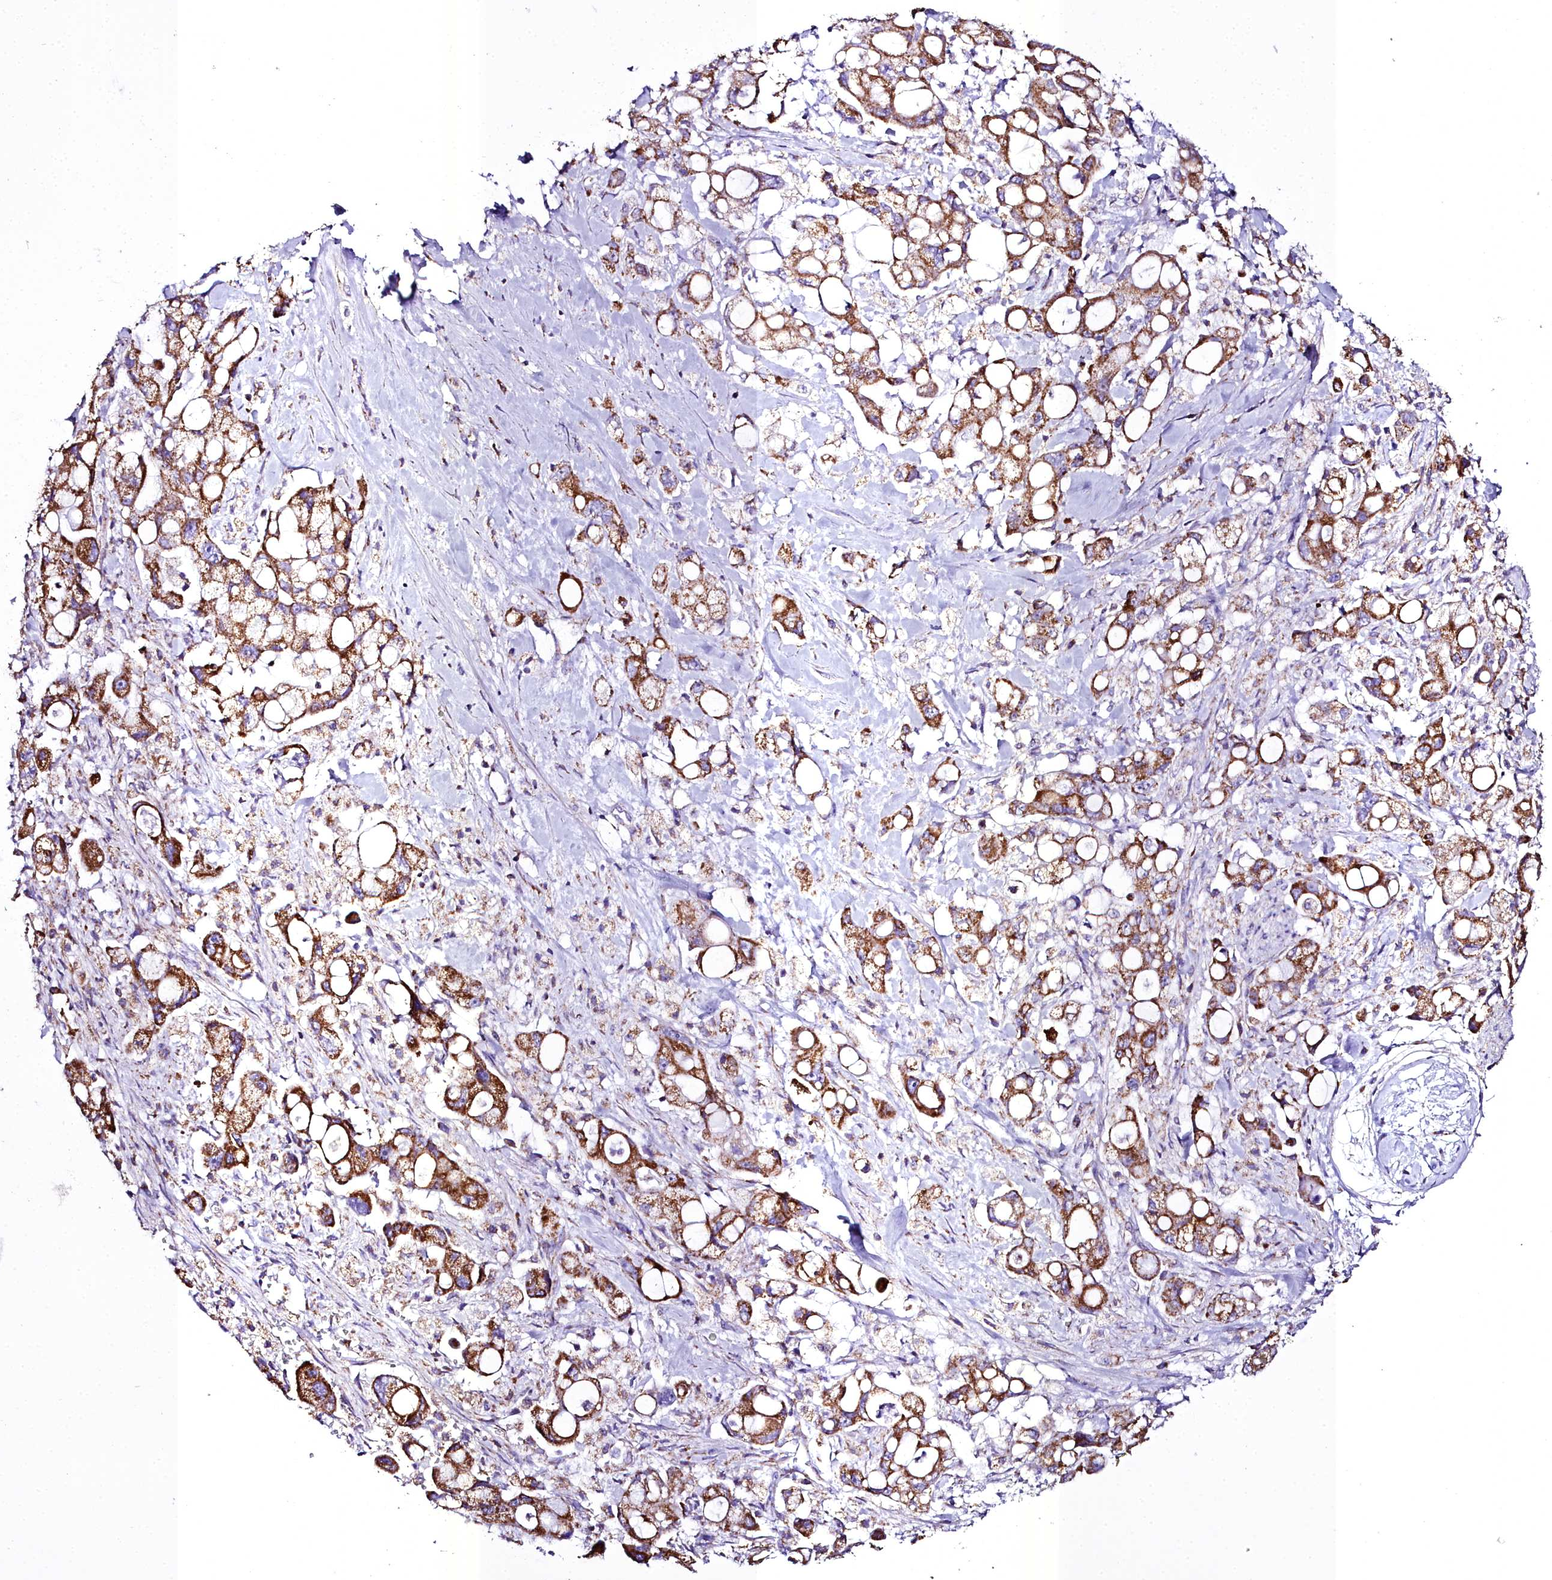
{"staining": {"intensity": "moderate", "quantity": ">75%", "location": "cytoplasmic/membranous"}, "tissue": "pancreatic cancer", "cell_type": "Tumor cells", "image_type": "cancer", "snomed": [{"axis": "morphology", "description": "Adenocarcinoma, NOS"}, {"axis": "topography", "description": "Pancreas"}], "caption": "A micrograph of human pancreatic adenocarcinoma stained for a protein exhibits moderate cytoplasmic/membranous brown staining in tumor cells. Nuclei are stained in blue.", "gene": "WDFY3", "patient": {"sex": "male", "age": 68}}